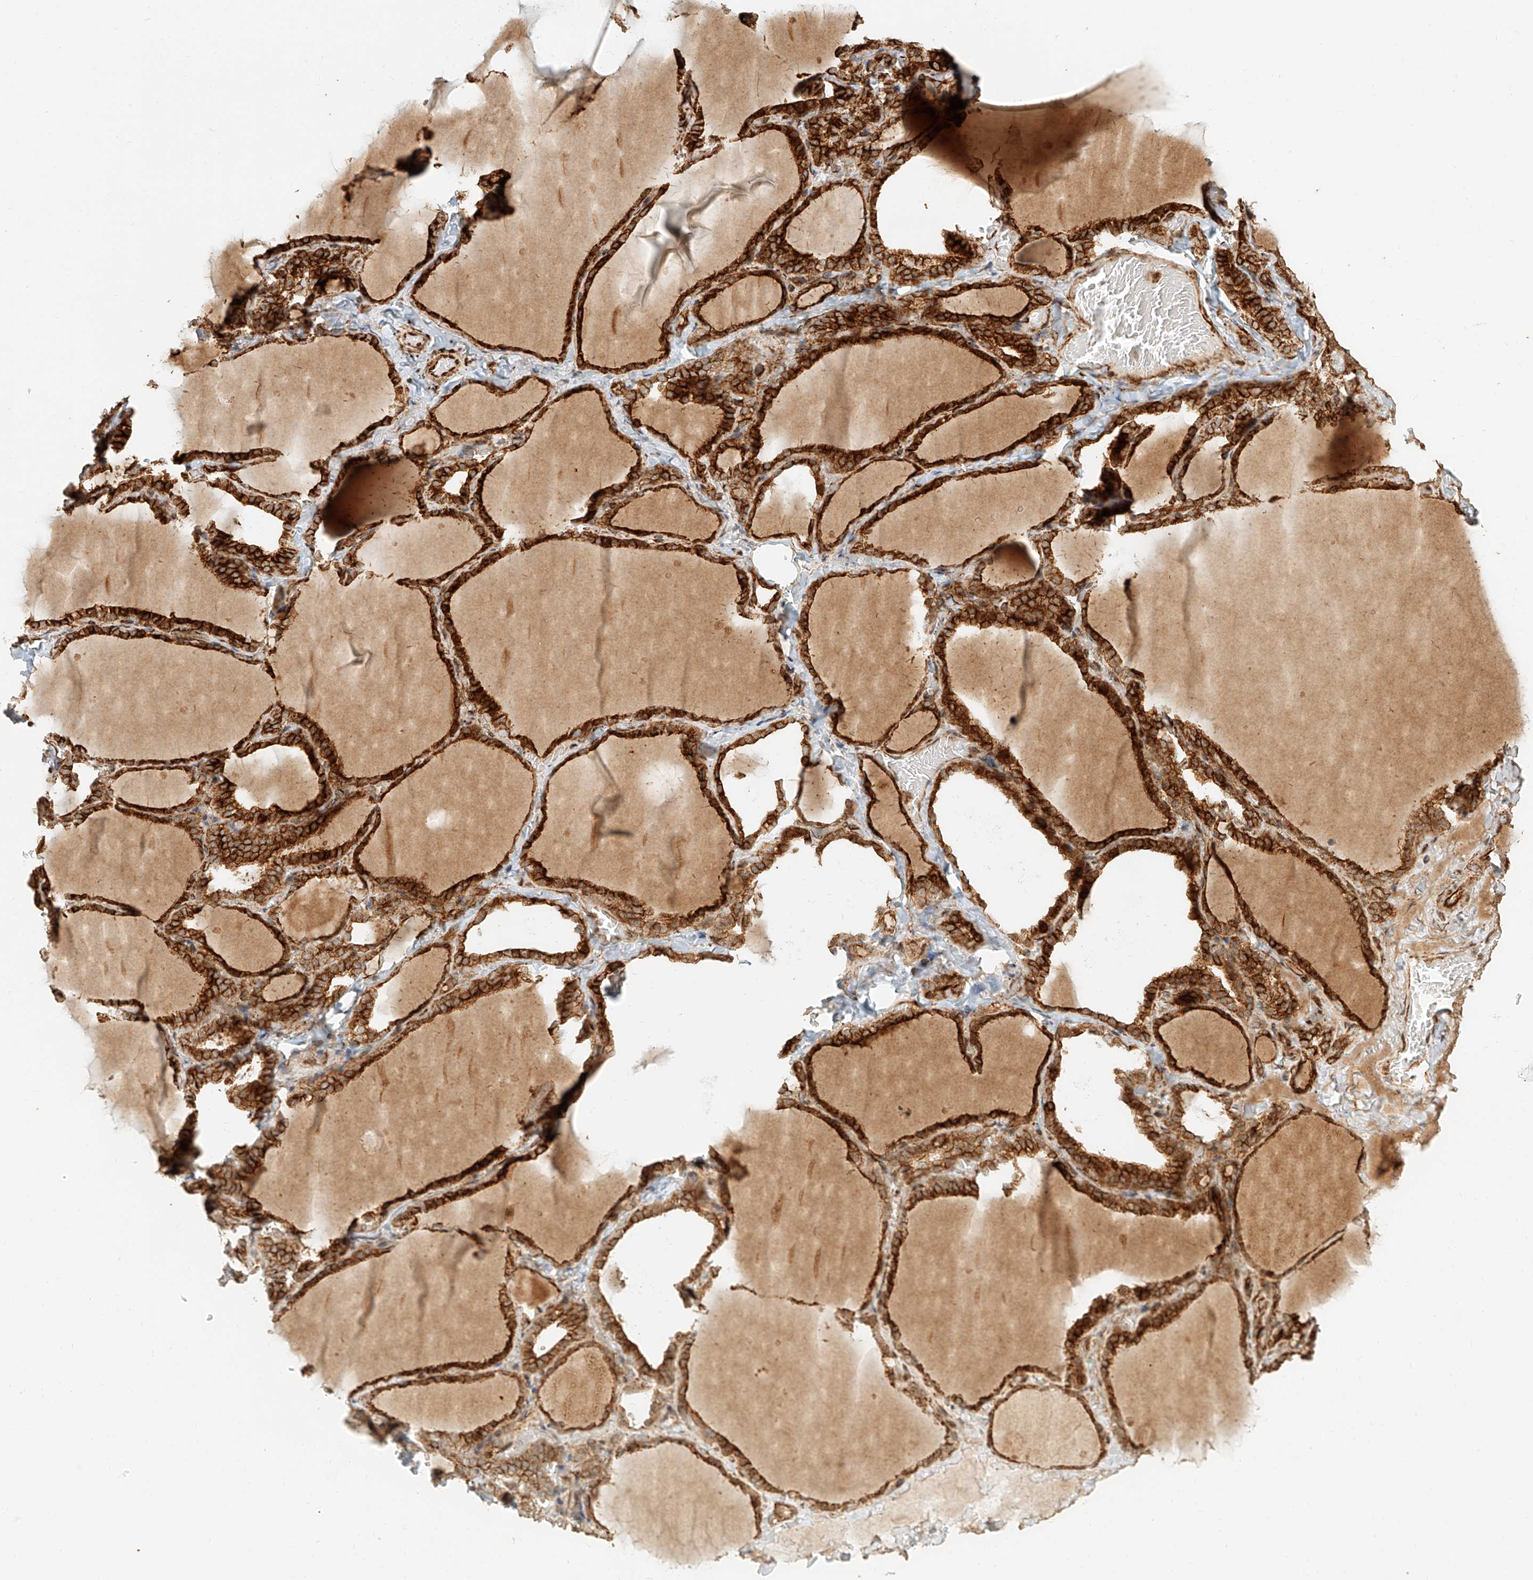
{"staining": {"intensity": "strong", "quantity": ">75%", "location": "cytoplasmic/membranous"}, "tissue": "thyroid gland", "cell_type": "Glandular cells", "image_type": "normal", "snomed": [{"axis": "morphology", "description": "Normal tissue, NOS"}, {"axis": "topography", "description": "Thyroid gland"}], "caption": "Immunohistochemical staining of benign human thyroid gland demonstrates >75% levels of strong cytoplasmic/membranous protein positivity in about >75% of glandular cells. The staining is performed using DAB brown chromogen to label protein expression. The nuclei are counter-stained blue using hematoxylin.", "gene": "NAP1L1", "patient": {"sex": "female", "age": 22}}